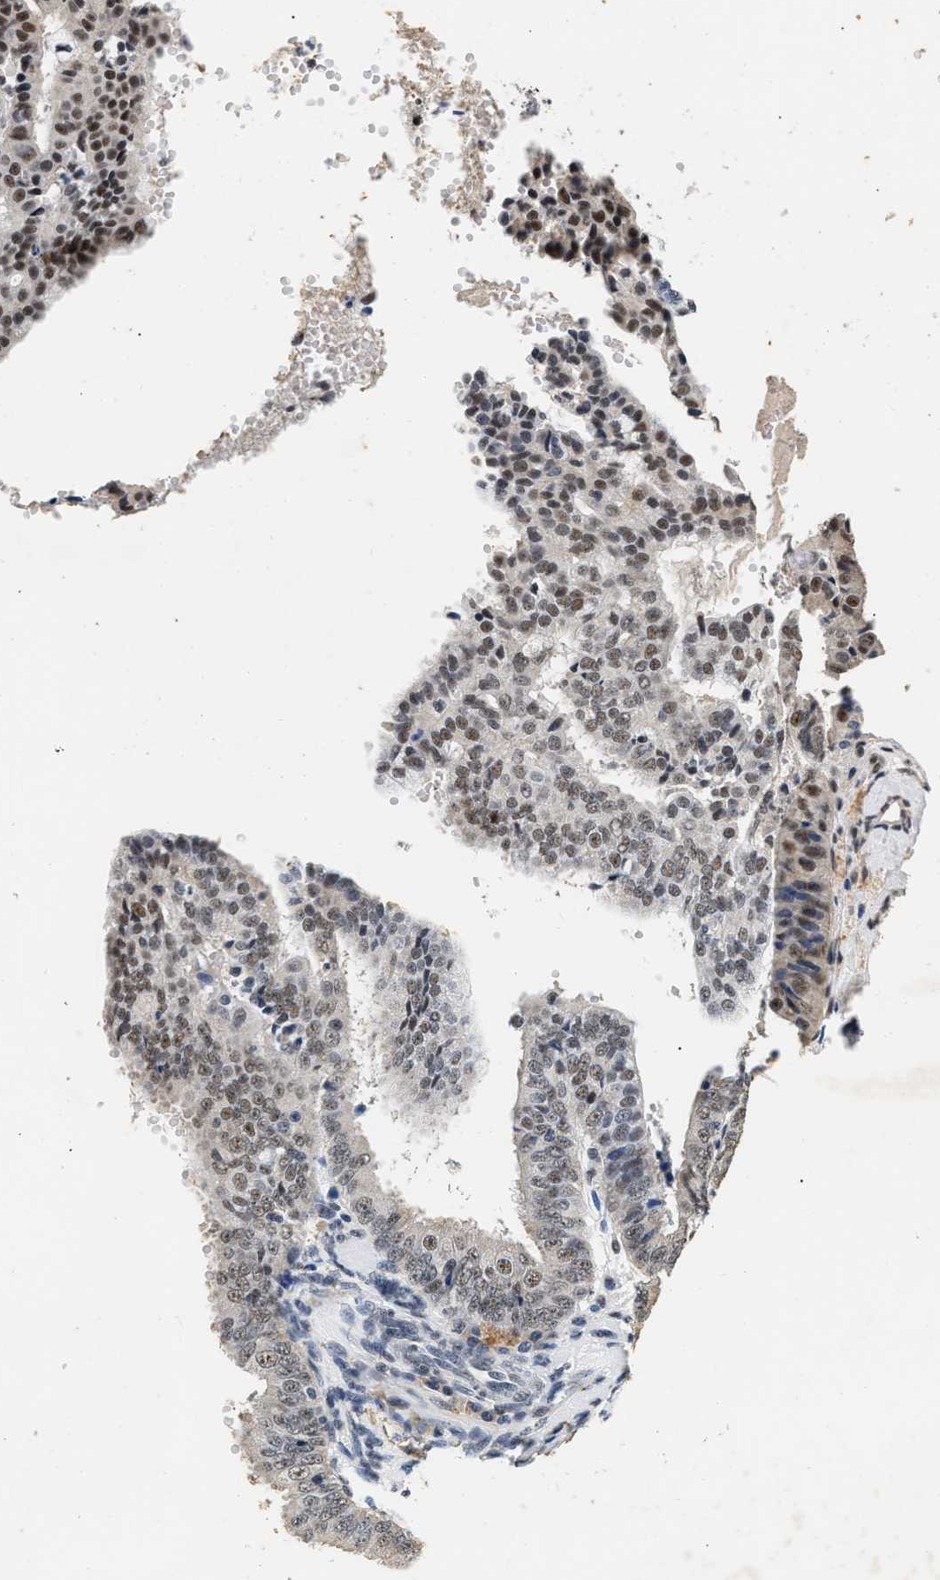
{"staining": {"intensity": "moderate", "quantity": "25%-75%", "location": "nuclear"}, "tissue": "endometrial cancer", "cell_type": "Tumor cells", "image_type": "cancer", "snomed": [{"axis": "morphology", "description": "Adenocarcinoma, NOS"}, {"axis": "topography", "description": "Endometrium"}], "caption": "The immunohistochemical stain highlights moderate nuclear staining in tumor cells of endometrial cancer (adenocarcinoma) tissue. (DAB IHC with brightfield microscopy, high magnification).", "gene": "THOC1", "patient": {"sex": "female", "age": 63}}